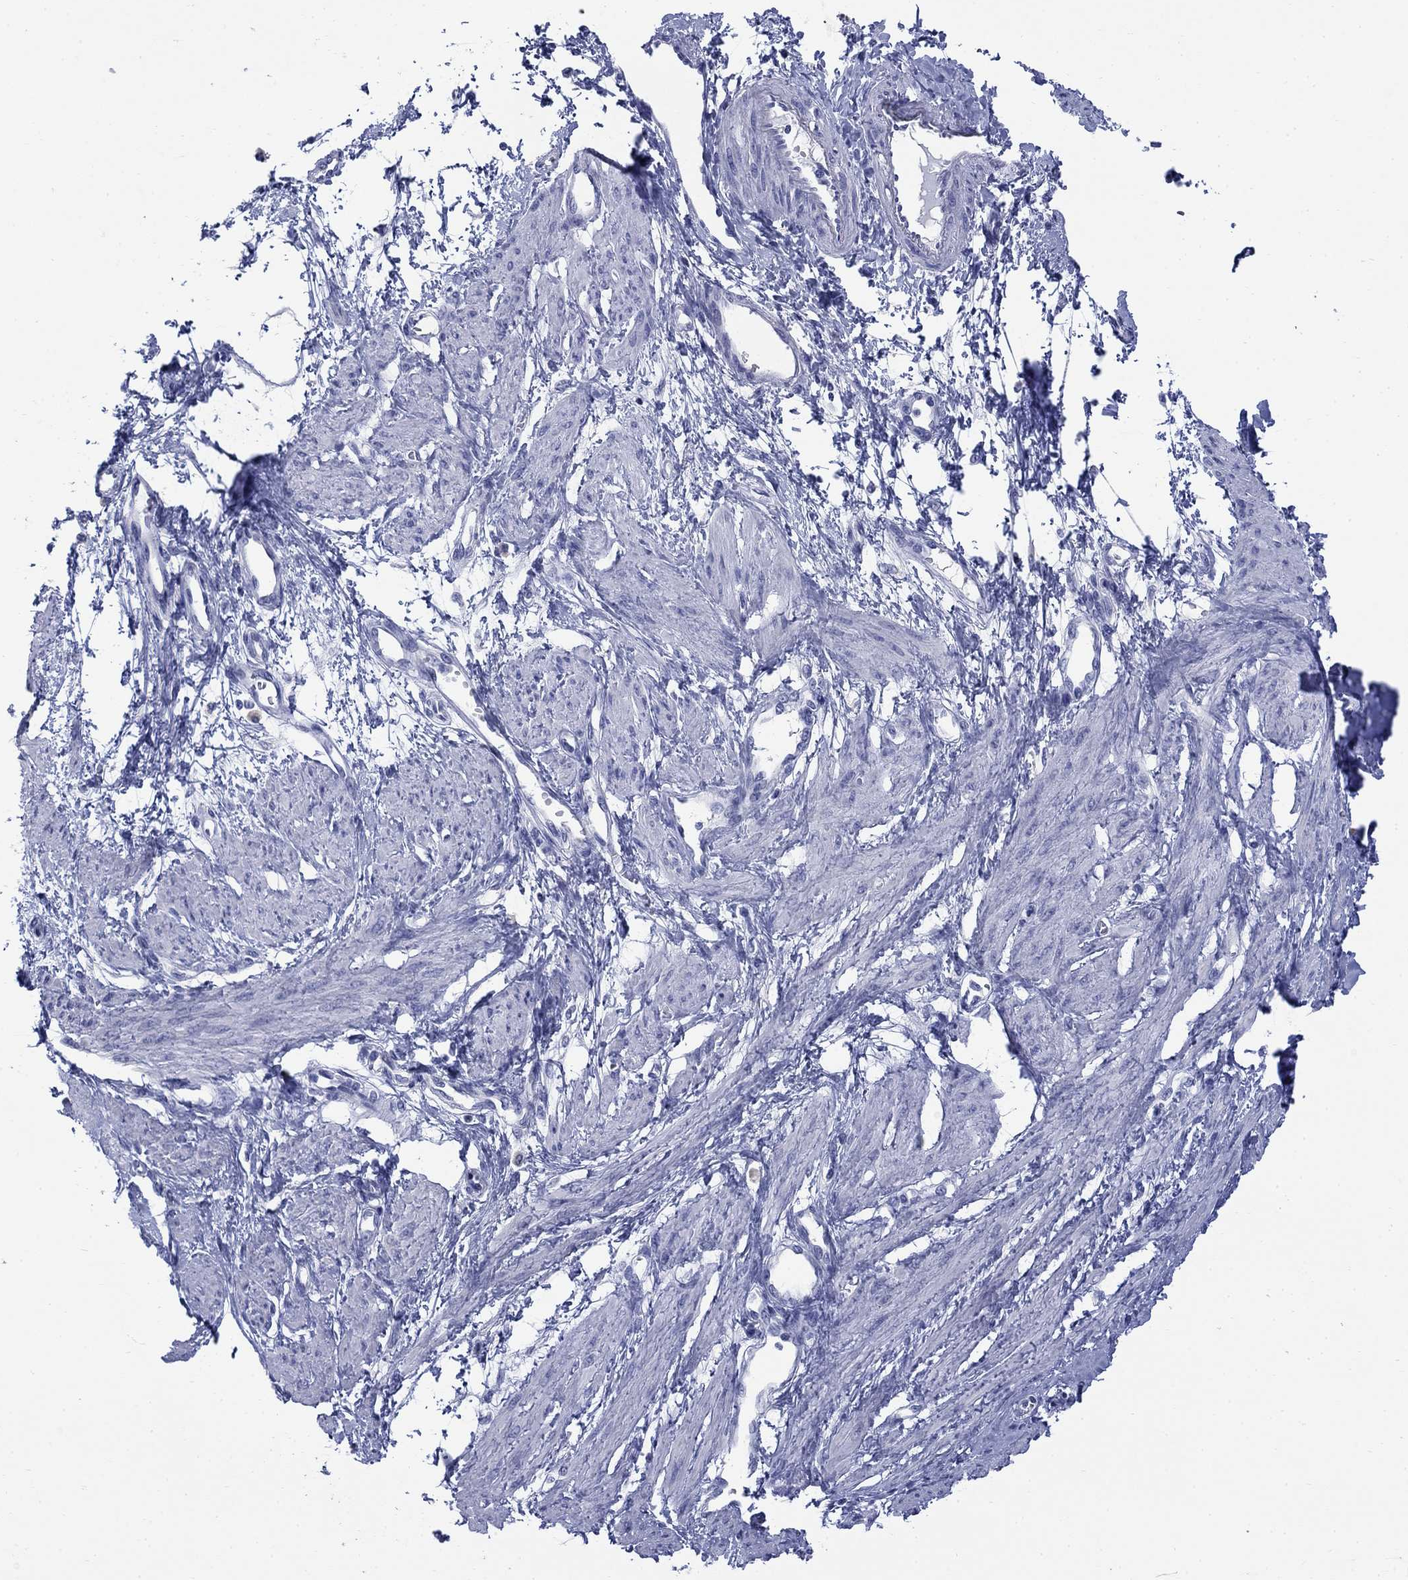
{"staining": {"intensity": "negative", "quantity": "none", "location": "none"}, "tissue": "smooth muscle", "cell_type": "Smooth muscle cells", "image_type": "normal", "snomed": [{"axis": "morphology", "description": "Normal tissue, NOS"}, {"axis": "topography", "description": "Smooth muscle"}, {"axis": "topography", "description": "Uterus"}], "caption": "Immunohistochemistry (IHC) of unremarkable smooth muscle demonstrates no staining in smooth muscle cells. (Immunohistochemistry, brightfield microscopy, high magnification).", "gene": "IGF2BP3", "patient": {"sex": "female", "age": 39}}